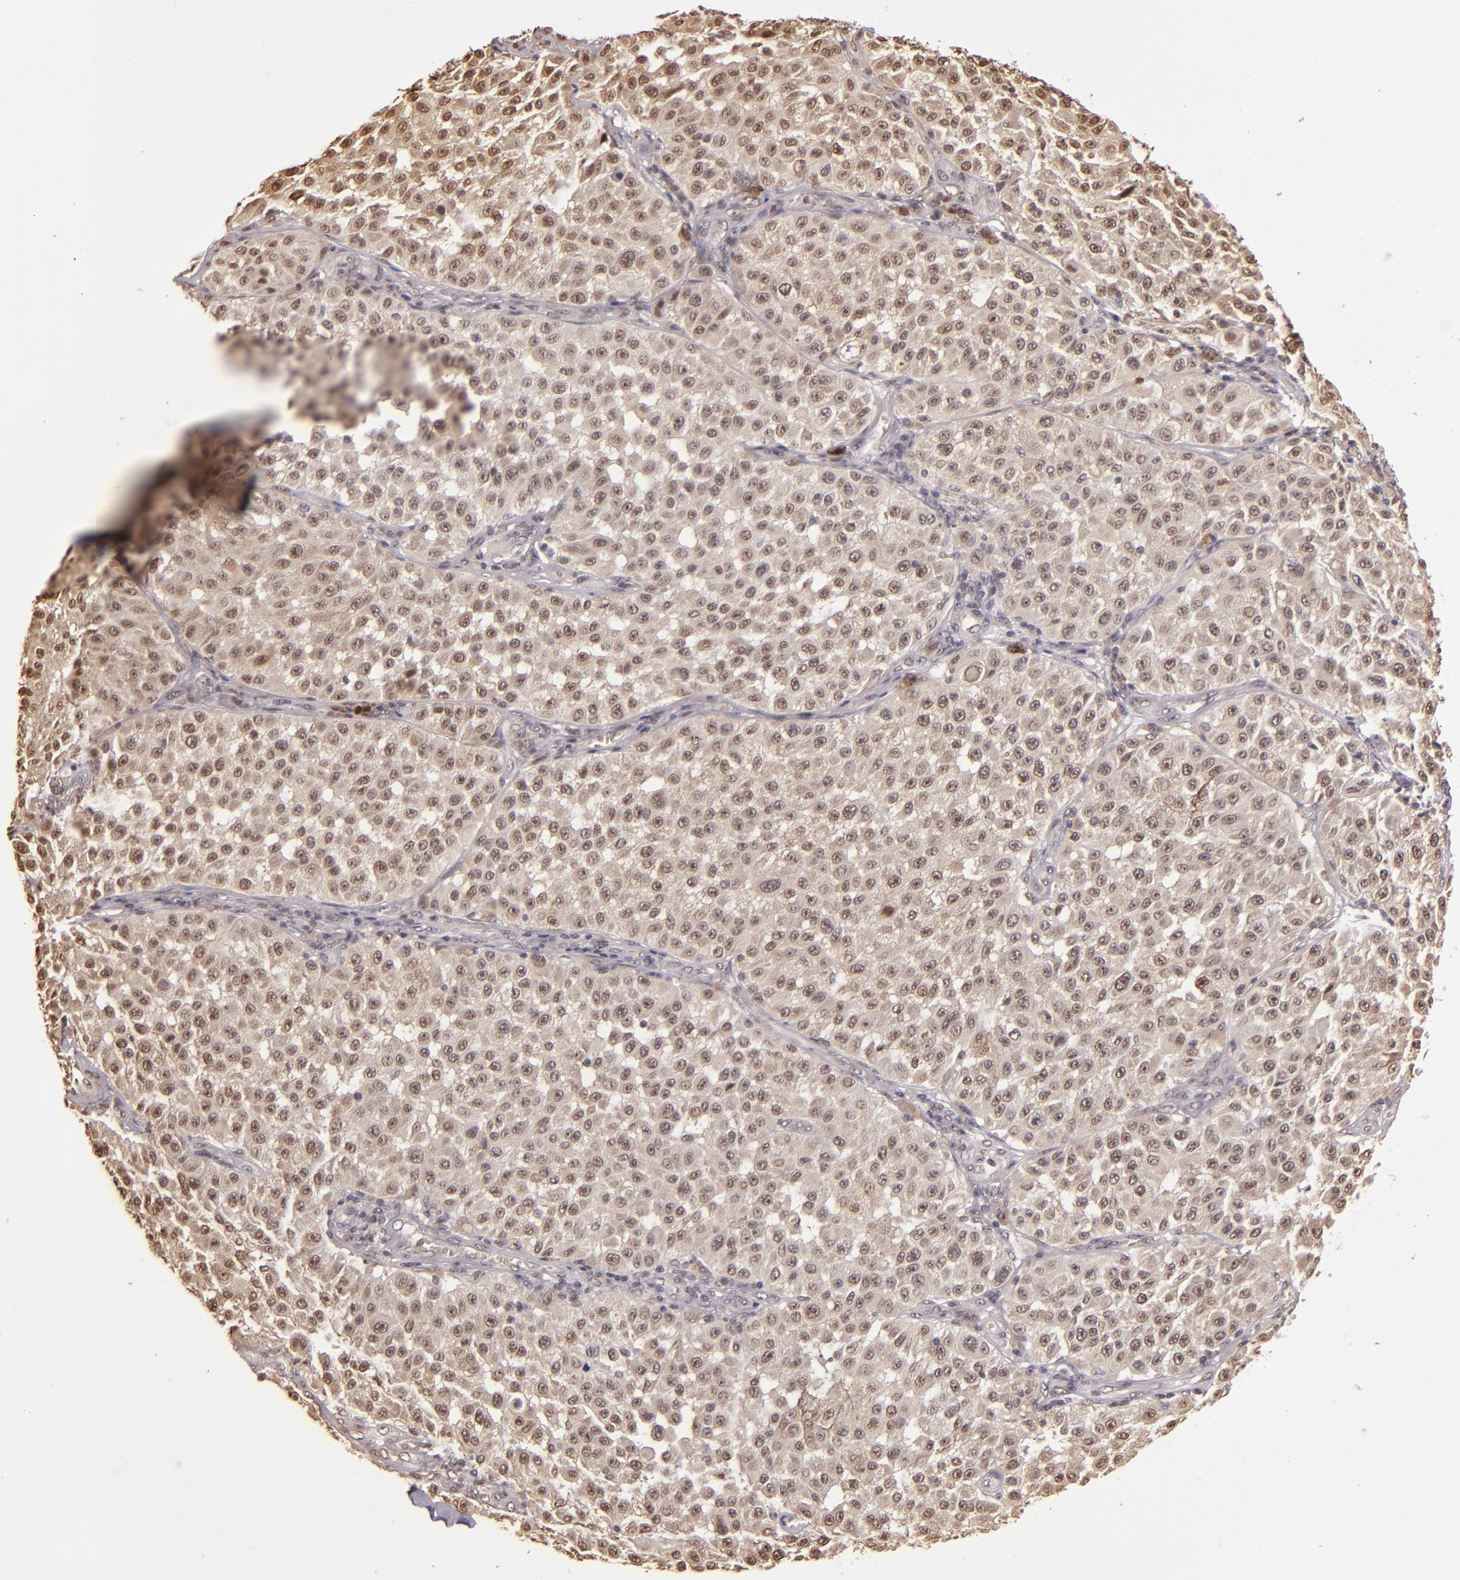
{"staining": {"intensity": "weak", "quantity": ">75%", "location": "cytoplasmic/membranous,nuclear"}, "tissue": "melanoma", "cell_type": "Tumor cells", "image_type": "cancer", "snomed": [{"axis": "morphology", "description": "Malignant melanoma, NOS"}, {"axis": "topography", "description": "Skin"}], "caption": "Immunohistochemical staining of human melanoma reveals weak cytoplasmic/membranous and nuclear protein expression in about >75% of tumor cells.", "gene": "CUL1", "patient": {"sex": "female", "age": 64}}